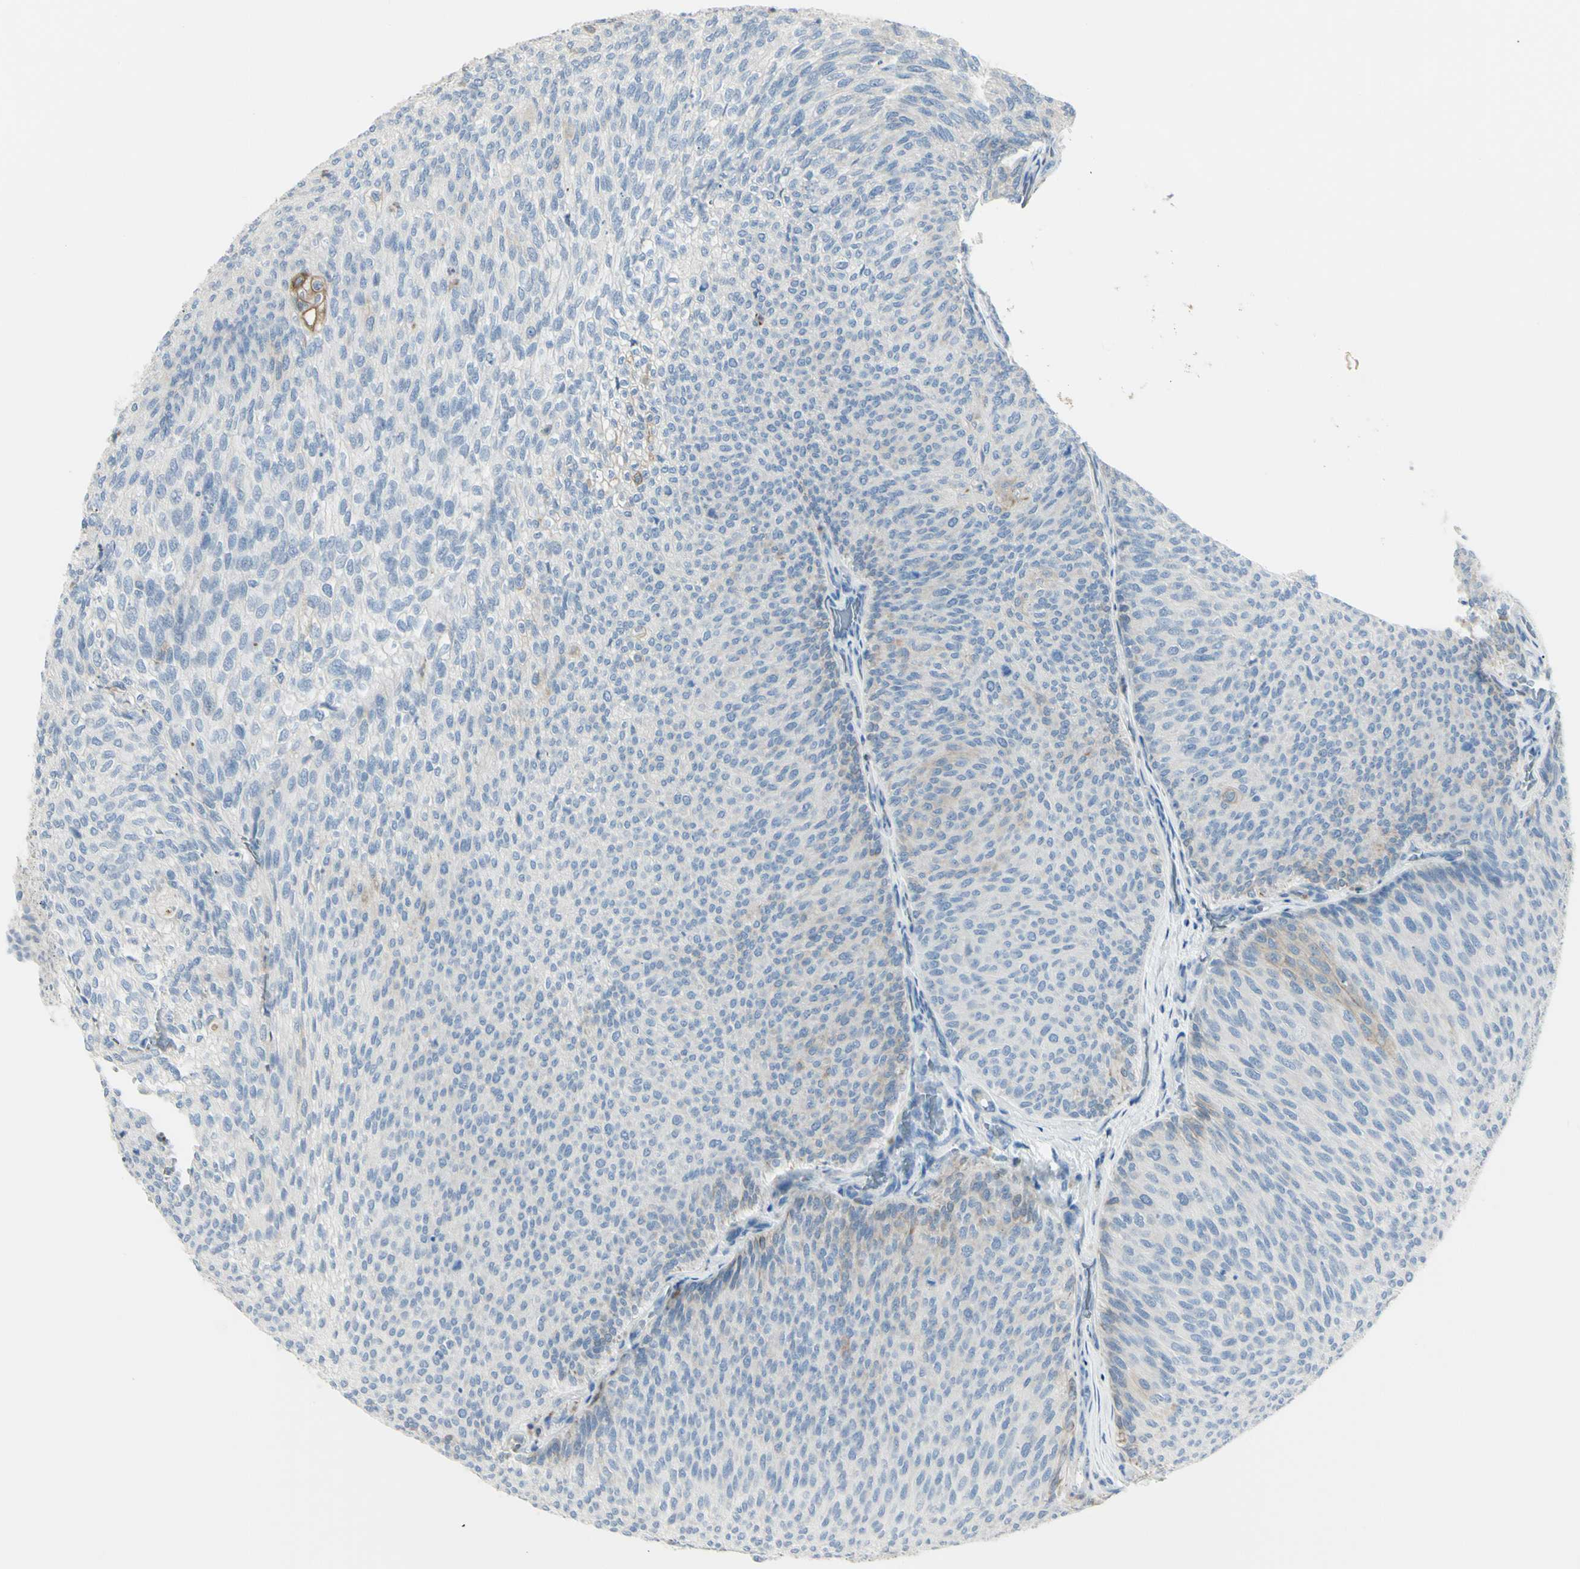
{"staining": {"intensity": "moderate", "quantity": "<25%", "location": "cytoplasmic/membranous"}, "tissue": "urothelial cancer", "cell_type": "Tumor cells", "image_type": "cancer", "snomed": [{"axis": "morphology", "description": "Urothelial carcinoma, Low grade"}, {"axis": "topography", "description": "Urinary bladder"}], "caption": "An immunohistochemistry micrograph of neoplastic tissue is shown. Protein staining in brown shows moderate cytoplasmic/membranous positivity in low-grade urothelial carcinoma within tumor cells.", "gene": "ZNF557", "patient": {"sex": "female", "age": 79}}